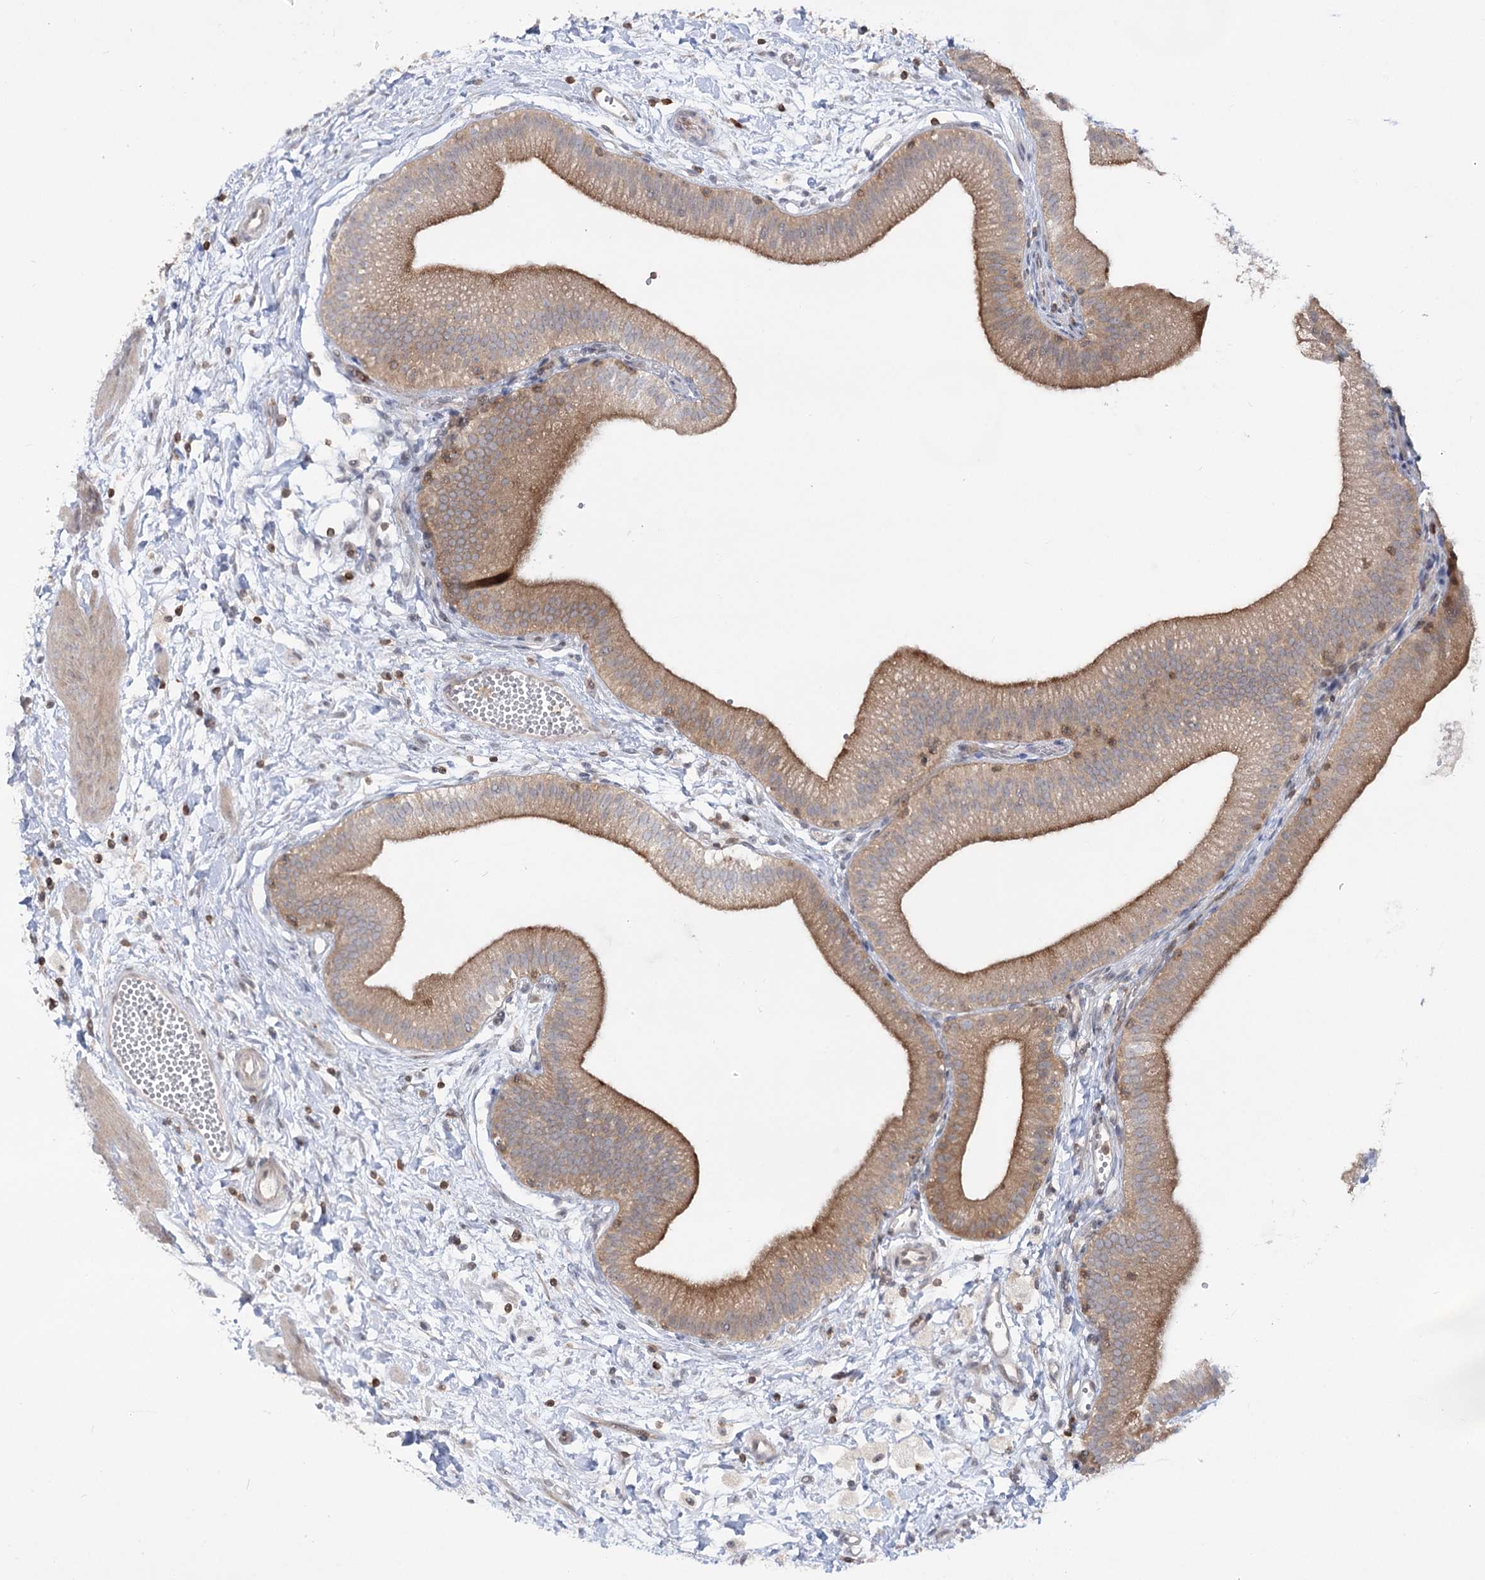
{"staining": {"intensity": "moderate", "quantity": ">75%", "location": "cytoplasmic/membranous"}, "tissue": "gallbladder", "cell_type": "Glandular cells", "image_type": "normal", "snomed": [{"axis": "morphology", "description": "Normal tissue, NOS"}, {"axis": "topography", "description": "Gallbladder"}], "caption": "Normal gallbladder demonstrates moderate cytoplasmic/membranous expression in approximately >75% of glandular cells.", "gene": "SYTL1", "patient": {"sex": "male", "age": 55}}